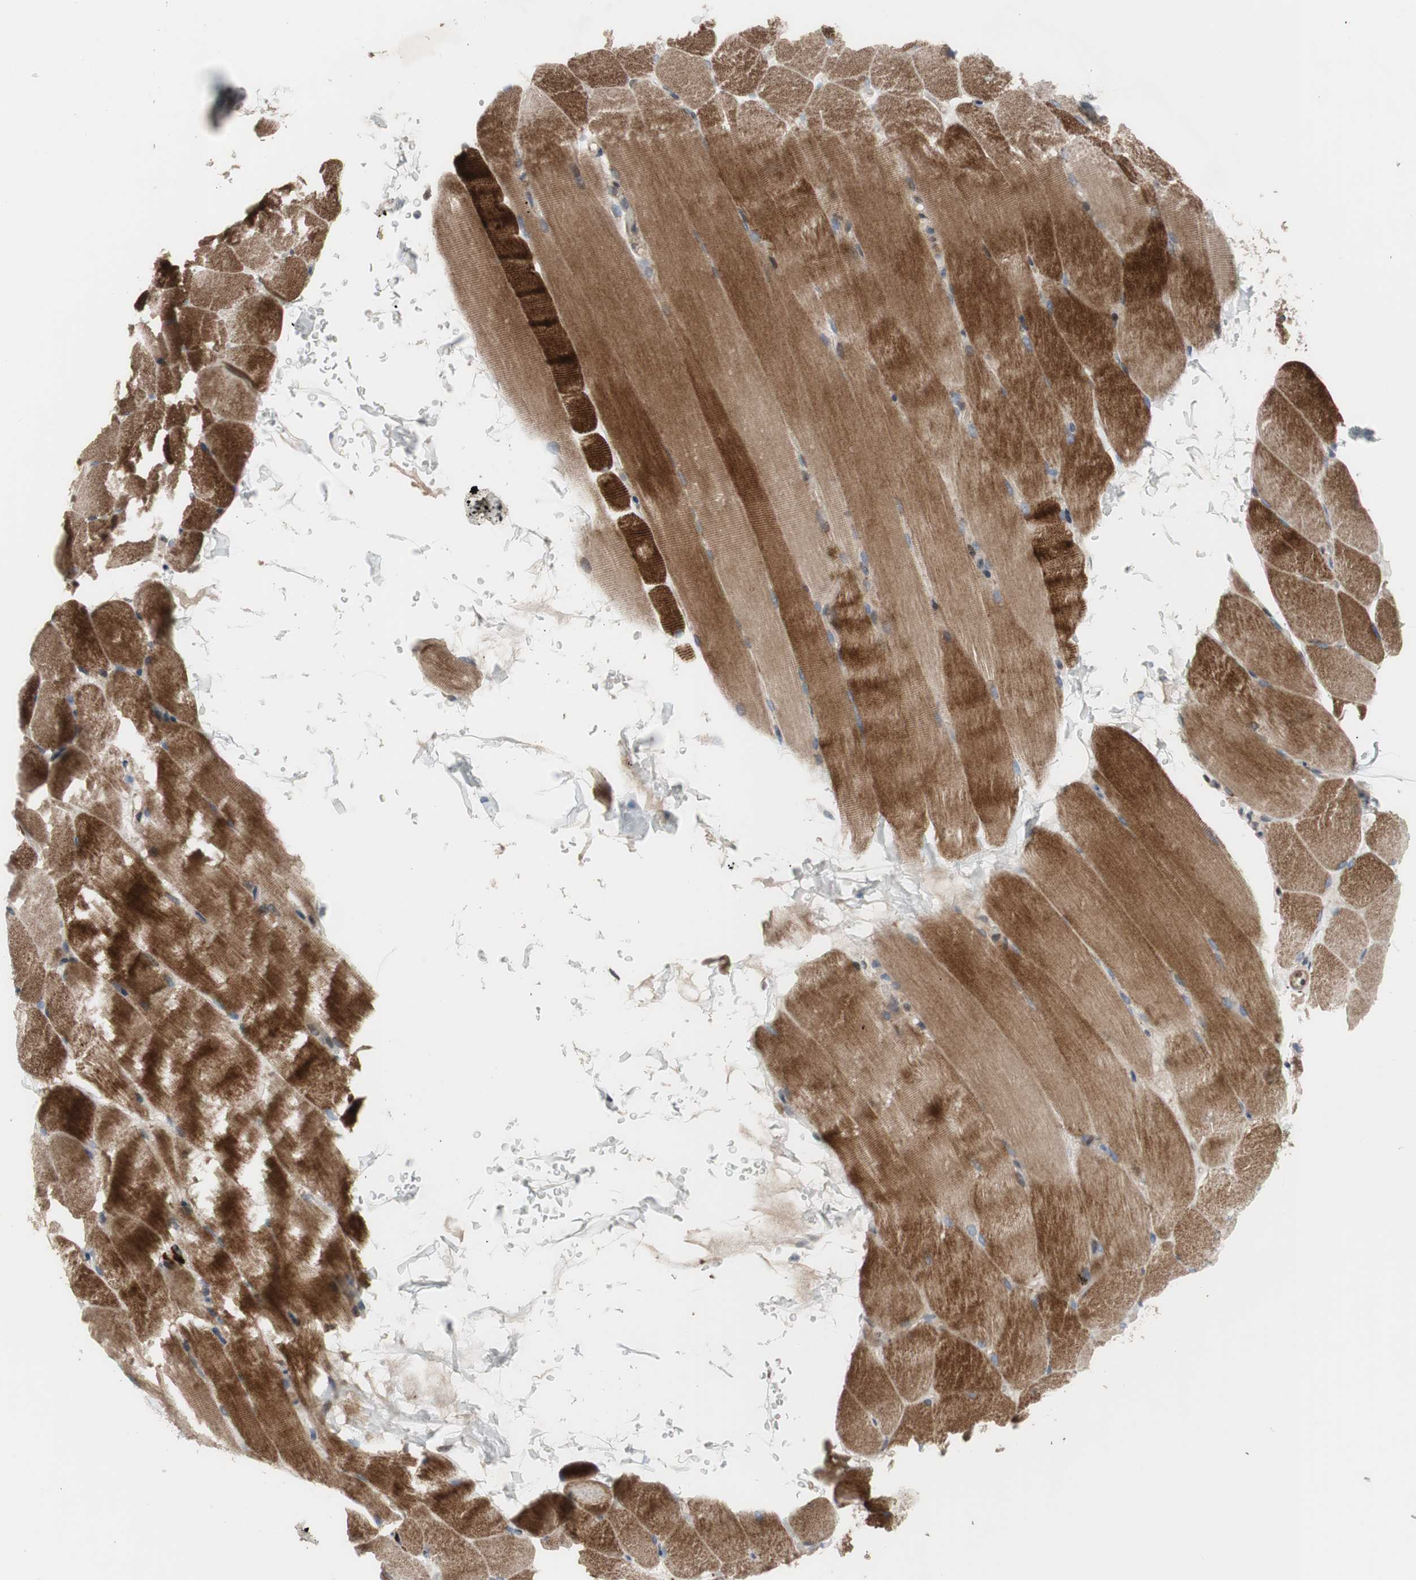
{"staining": {"intensity": "strong", "quantity": ">75%", "location": "cytoplasmic/membranous"}, "tissue": "skeletal muscle", "cell_type": "Myocytes", "image_type": "normal", "snomed": [{"axis": "morphology", "description": "Normal tissue, NOS"}, {"axis": "topography", "description": "Skeletal muscle"}, {"axis": "topography", "description": "Parathyroid gland"}], "caption": "A brown stain labels strong cytoplasmic/membranous positivity of a protein in myocytes of unremarkable human skeletal muscle.", "gene": "OAZ1", "patient": {"sex": "female", "age": 37}}